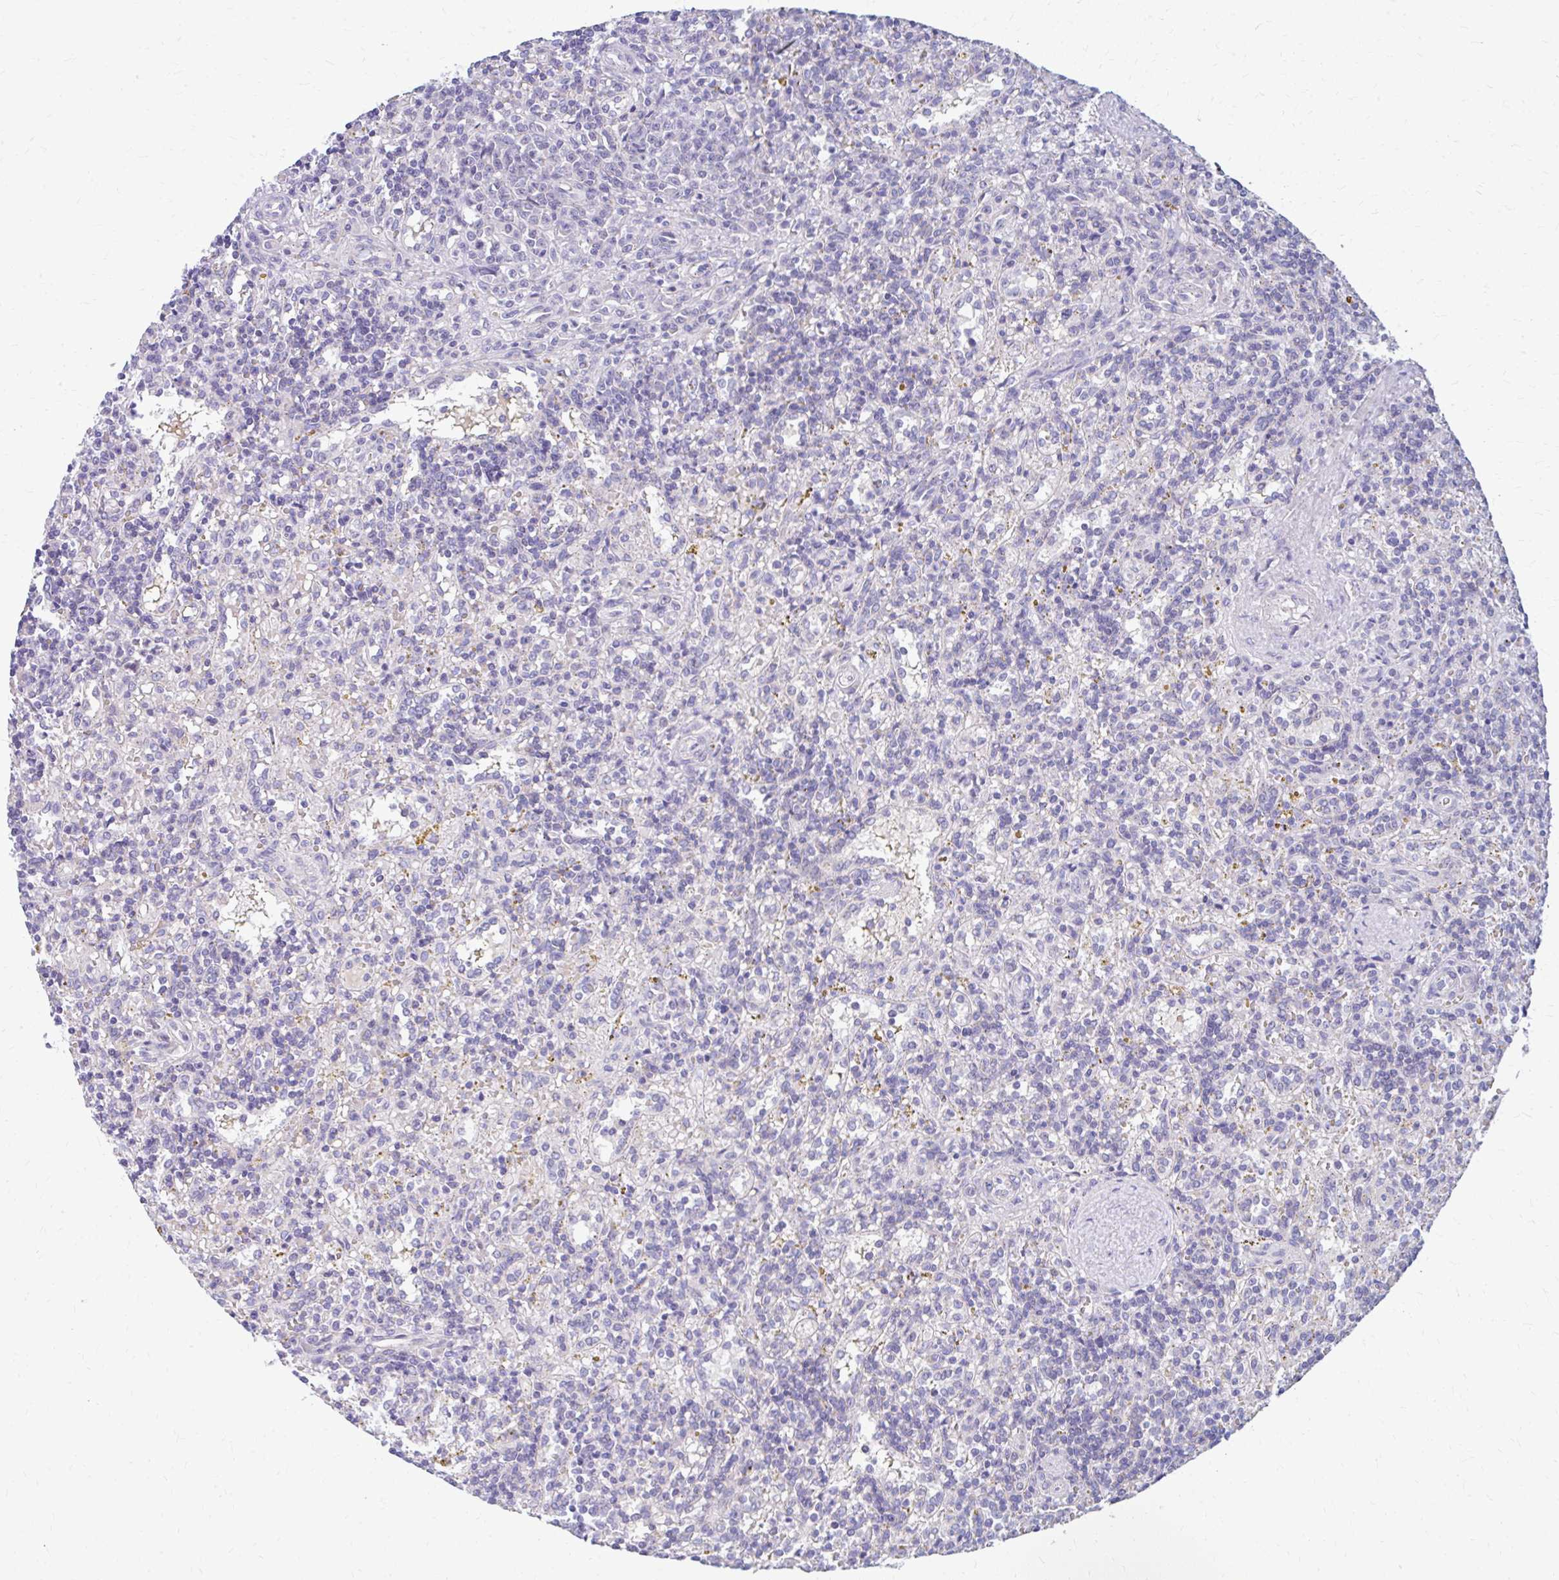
{"staining": {"intensity": "negative", "quantity": "none", "location": "none"}, "tissue": "lymphoma", "cell_type": "Tumor cells", "image_type": "cancer", "snomed": [{"axis": "morphology", "description": "Malignant lymphoma, non-Hodgkin's type, Low grade"}, {"axis": "topography", "description": "Spleen"}], "caption": "Immunohistochemistry (IHC) micrograph of neoplastic tissue: lymphoma stained with DAB (3,3'-diaminobenzidine) reveals no significant protein staining in tumor cells. Nuclei are stained in blue.", "gene": "RADIL", "patient": {"sex": "male", "age": 67}}